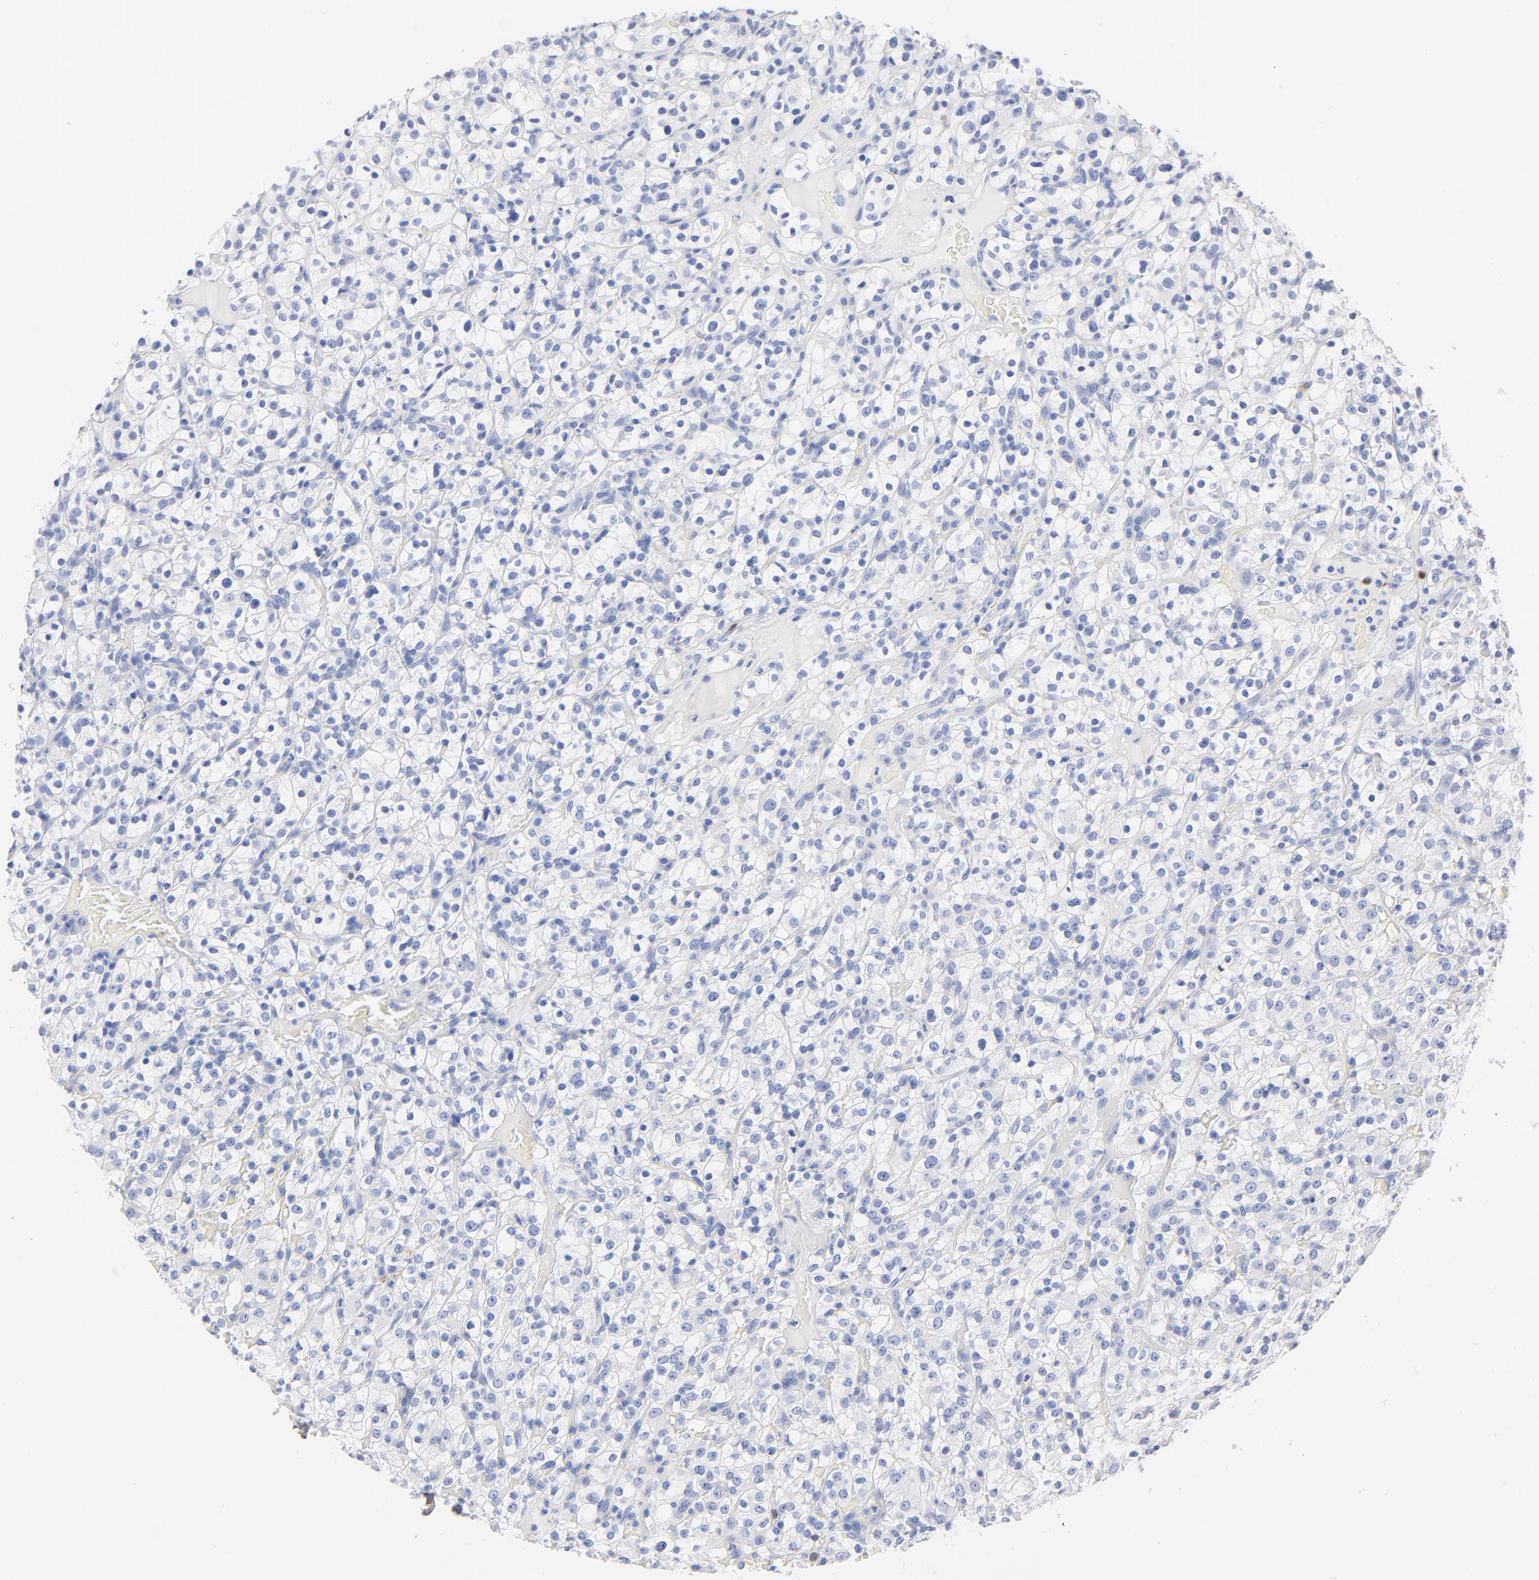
{"staining": {"intensity": "negative", "quantity": "none", "location": "none"}, "tissue": "renal cancer", "cell_type": "Tumor cells", "image_type": "cancer", "snomed": [{"axis": "morphology", "description": "Normal tissue, NOS"}, {"axis": "morphology", "description": "Adenocarcinoma, NOS"}, {"axis": "topography", "description": "Kidney"}], "caption": "A high-resolution micrograph shows immunohistochemistry (IHC) staining of renal adenocarcinoma, which reveals no significant expression in tumor cells. (Brightfield microscopy of DAB immunohistochemistry at high magnification).", "gene": "AGTR1", "patient": {"sex": "female", "age": 72}}